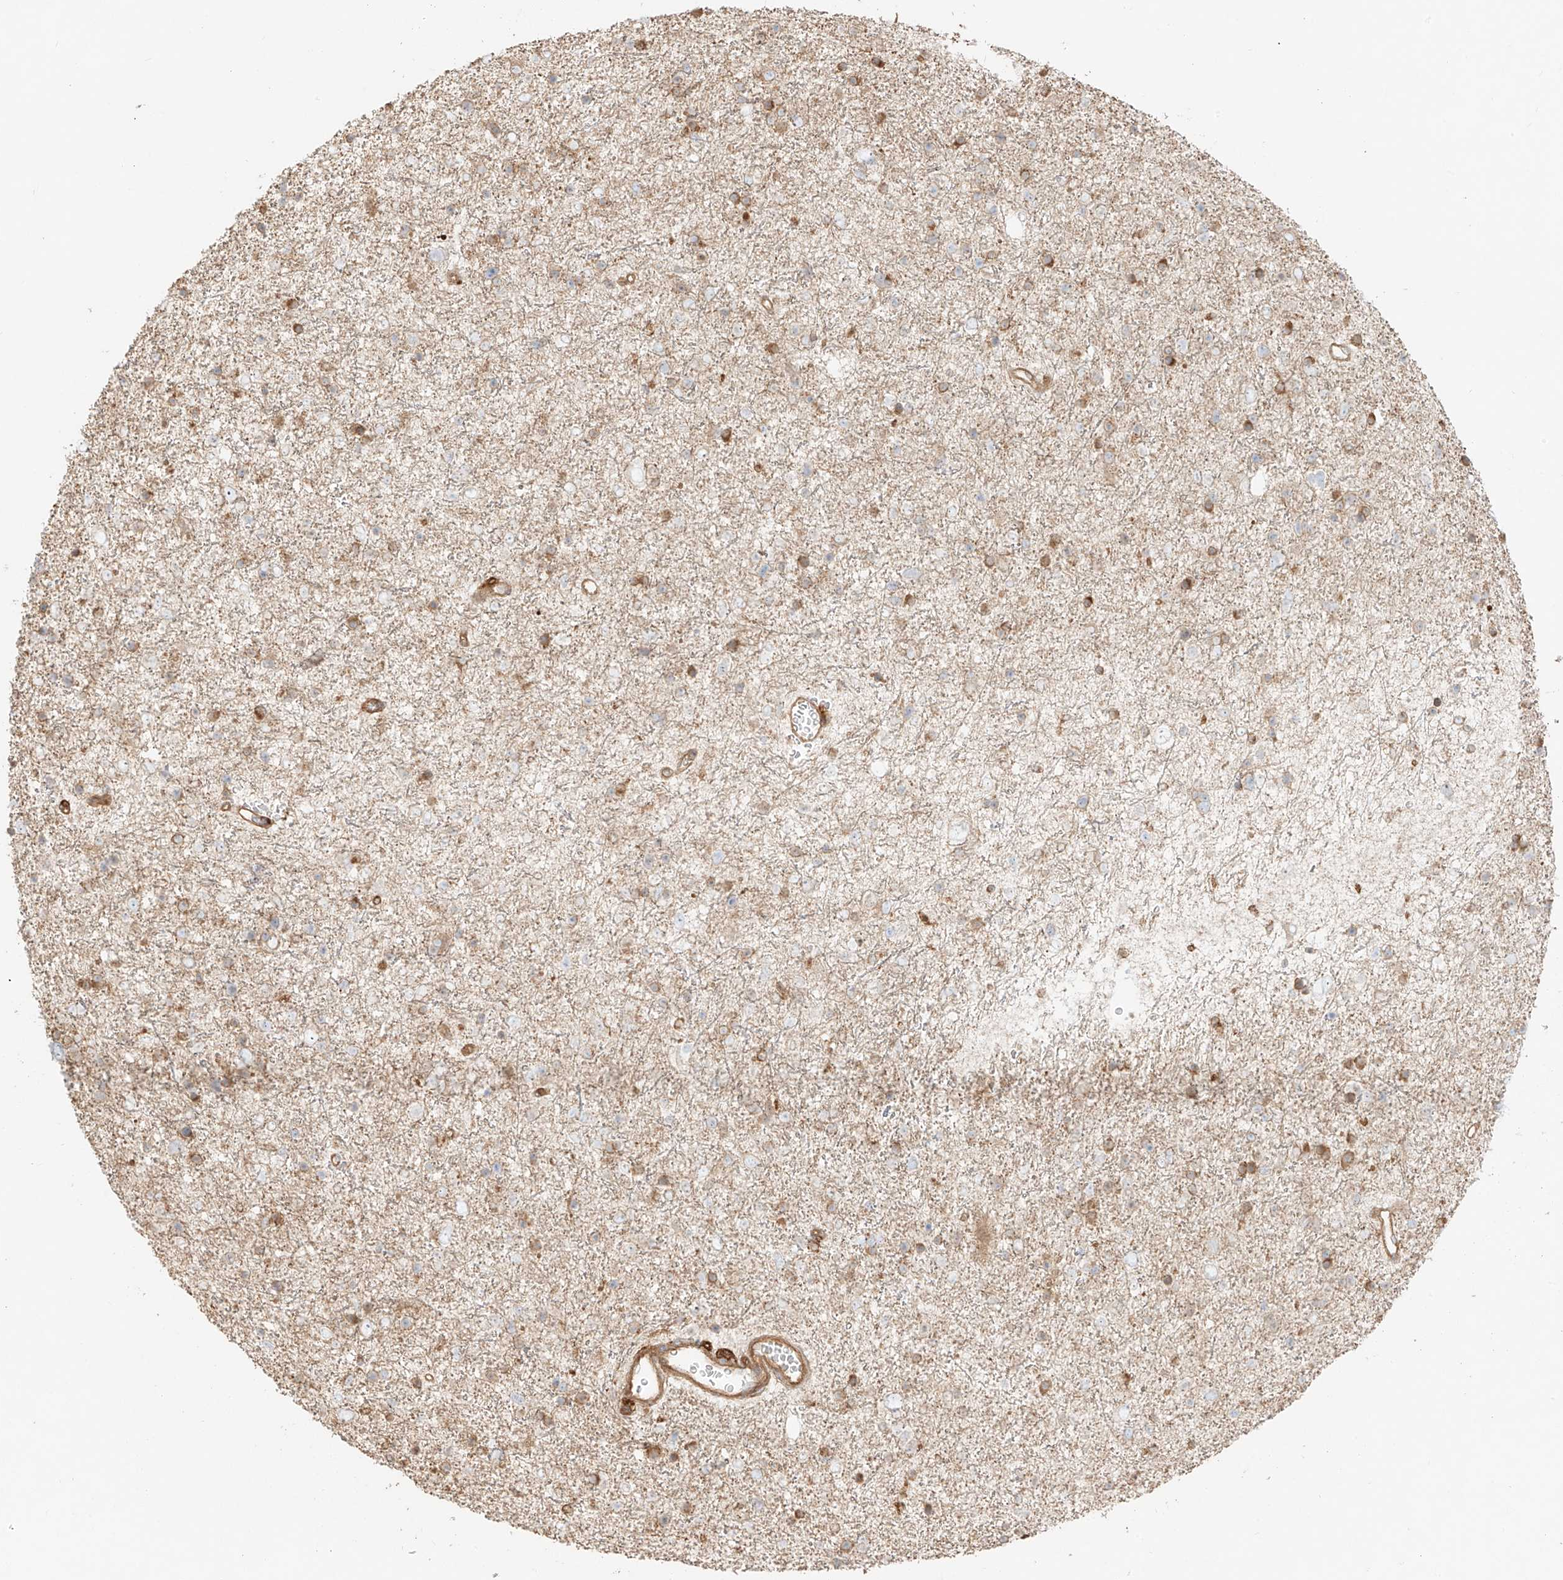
{"staining": {"intensity": "moderate", "quantity": "<25%", "location": "cytoplasmic/membranous"}, "tissue": "glioma", "cell_type": "Tumor cells", "image_type": "cancer", "snomed": [{"axis": "morphology", "description": "Glioma, malignant, Low grade"}, {"axis": "topography", "description": "Brain"}], "caption": "Immunohistochemistry staining of glioma, which exhibits low levels of moderate cytoplasmic/membranous staining in approximately <25% of tumor cells indicating moderate cytoplasmic/membranous protein expression. The staining was performed using DAB (3,3'-diaminobenzidine) (brown) for protein detection and nuclei were counterstained in hematoxylin (blue).", "gene": "SNX9", "patient": {"sex": "female", "age": 37}}